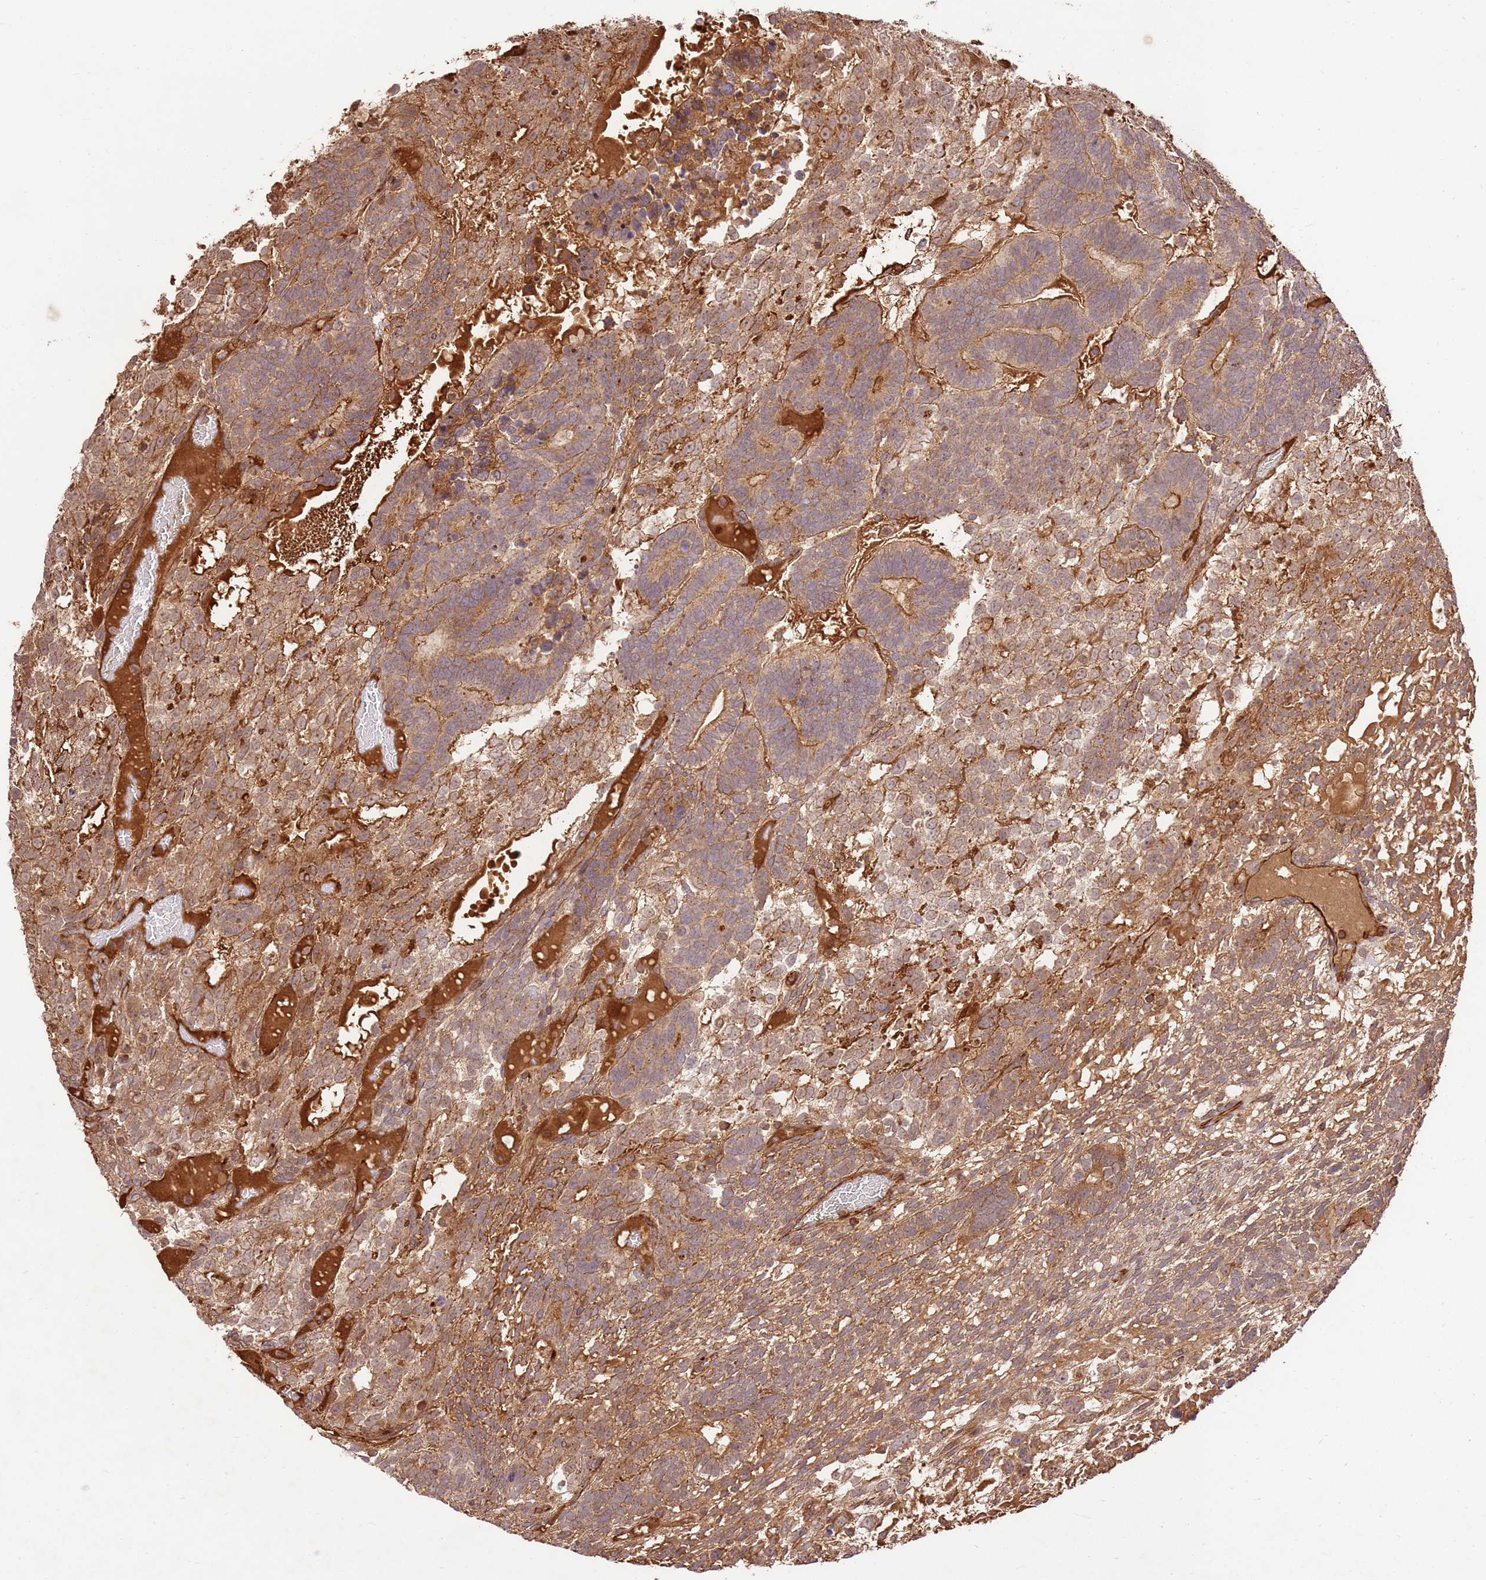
{"staining": {"intensity": "moderate", "quantity": ">75%", "location": "cytoplasmic/membranous"}, "tissue": "testis cancer", "cell_type": "Tumor cells", "image_type": "cancer", "snomed": [{"axis": "morphology", "description": "Carcinoma, Embryonal, NOS"}, {"axis": "topography", "description": "Testis"}], "caption": "Immunohistochemistry micrograph of neoplastic tissue: testis cancer stained using immunohistochemistry displays medium levels of moderate protein expression localized specifically in the cytoplasmic/membranous of tumor cells, appearing as a cytoplasmic/membranous brown color.", "gene": "KATNAL2", "patient": {"sex": "male", "age": 23}}